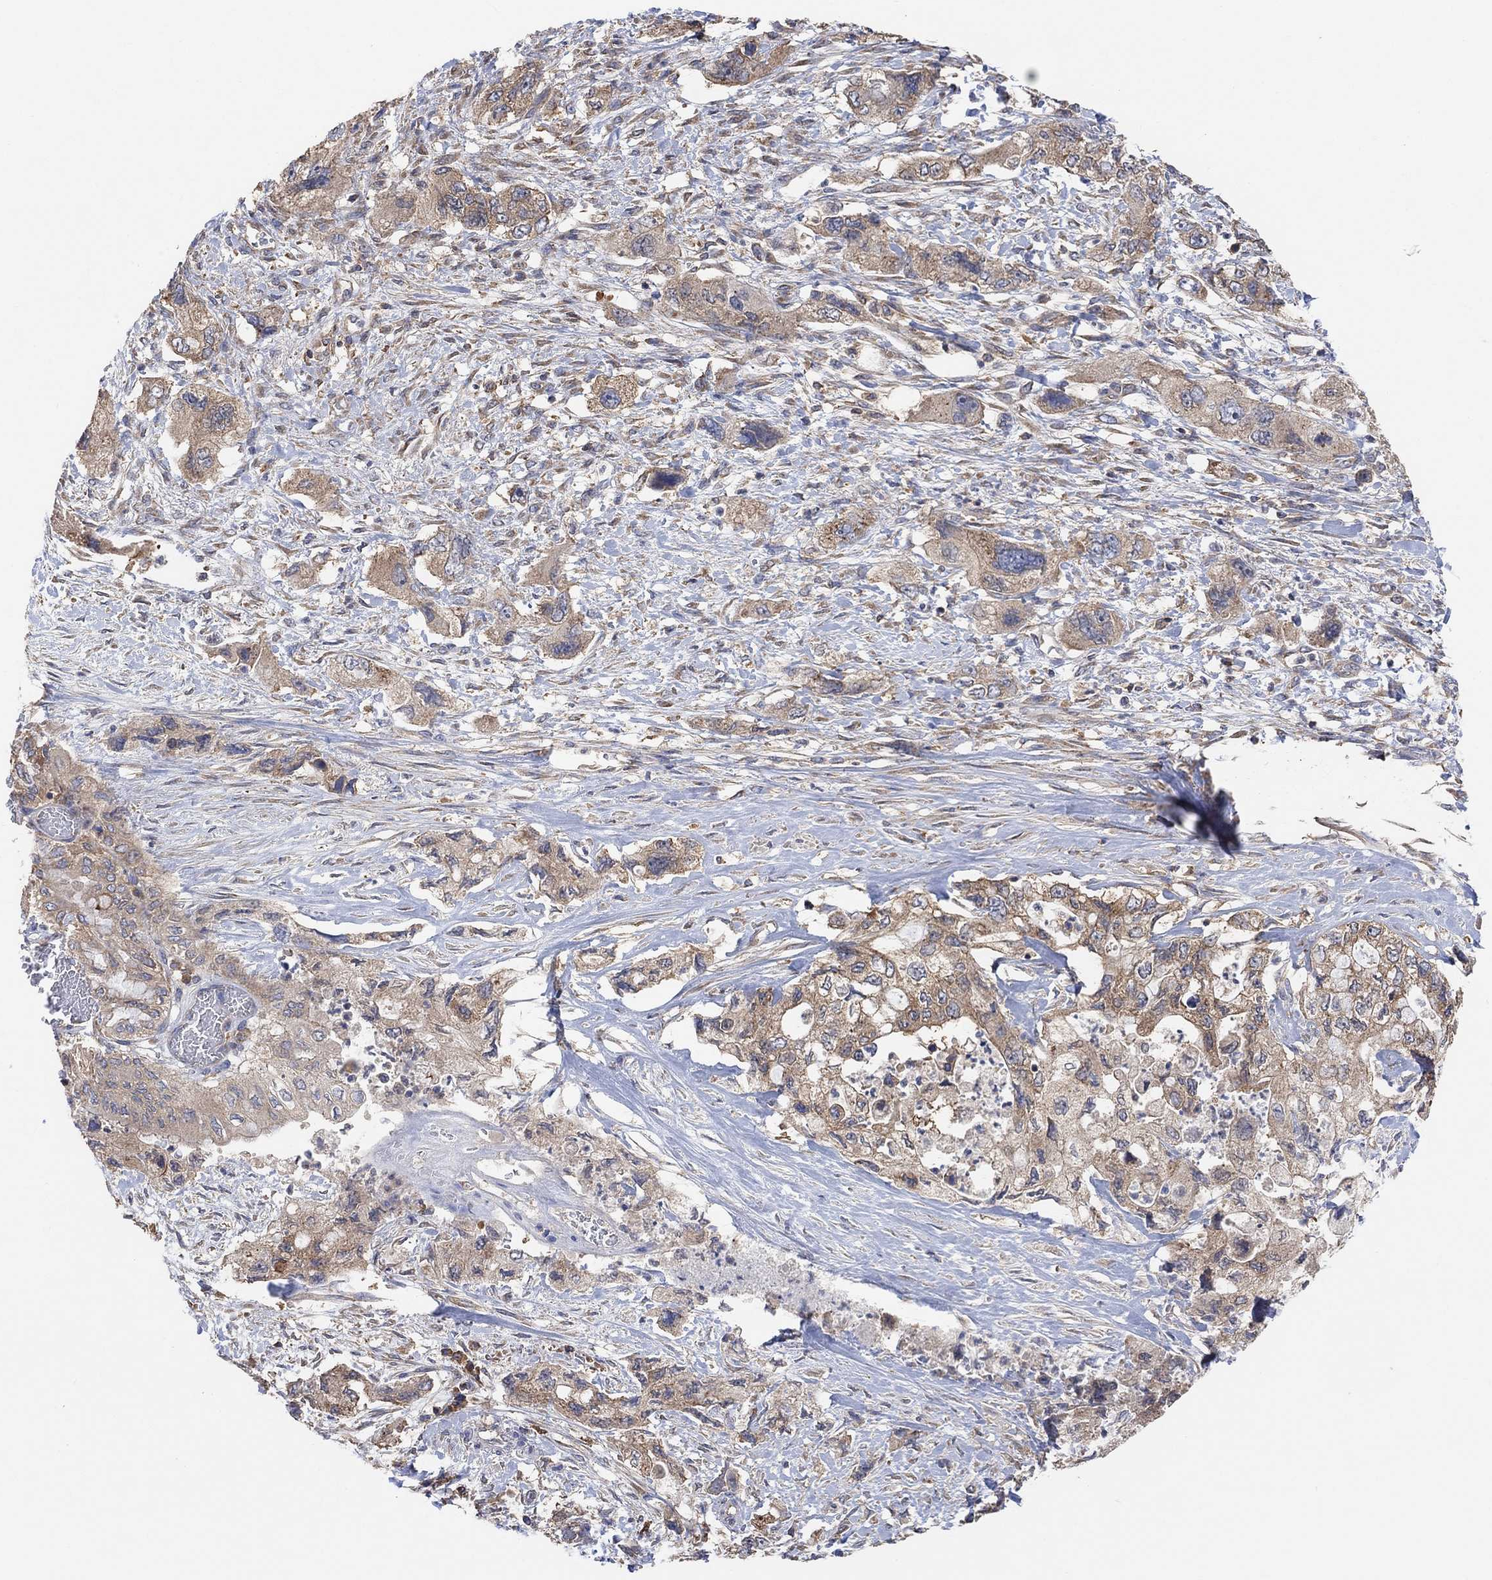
{"staining": {"intensity": "moderate", "quantity": ">75%", "location": "cytoplasmic/membranous"}, "tissue": "pancreatic cancer", "cell_type": "Tumor cells", "image_type": "cancer", "snomed": [{"axis": "morphology", "description": "Adenocarcinoma, NOS"}, {"axis": "topography", "description": "Pancreas"}], "caption": "An image of human pancreatic adenocarcinoma stained for a protein reveals moderate cytoplasmic/membranous brown staining in tumor cells.", "gene": "BLOC1S3", "patient": {"sex": "female", "age": 73}}